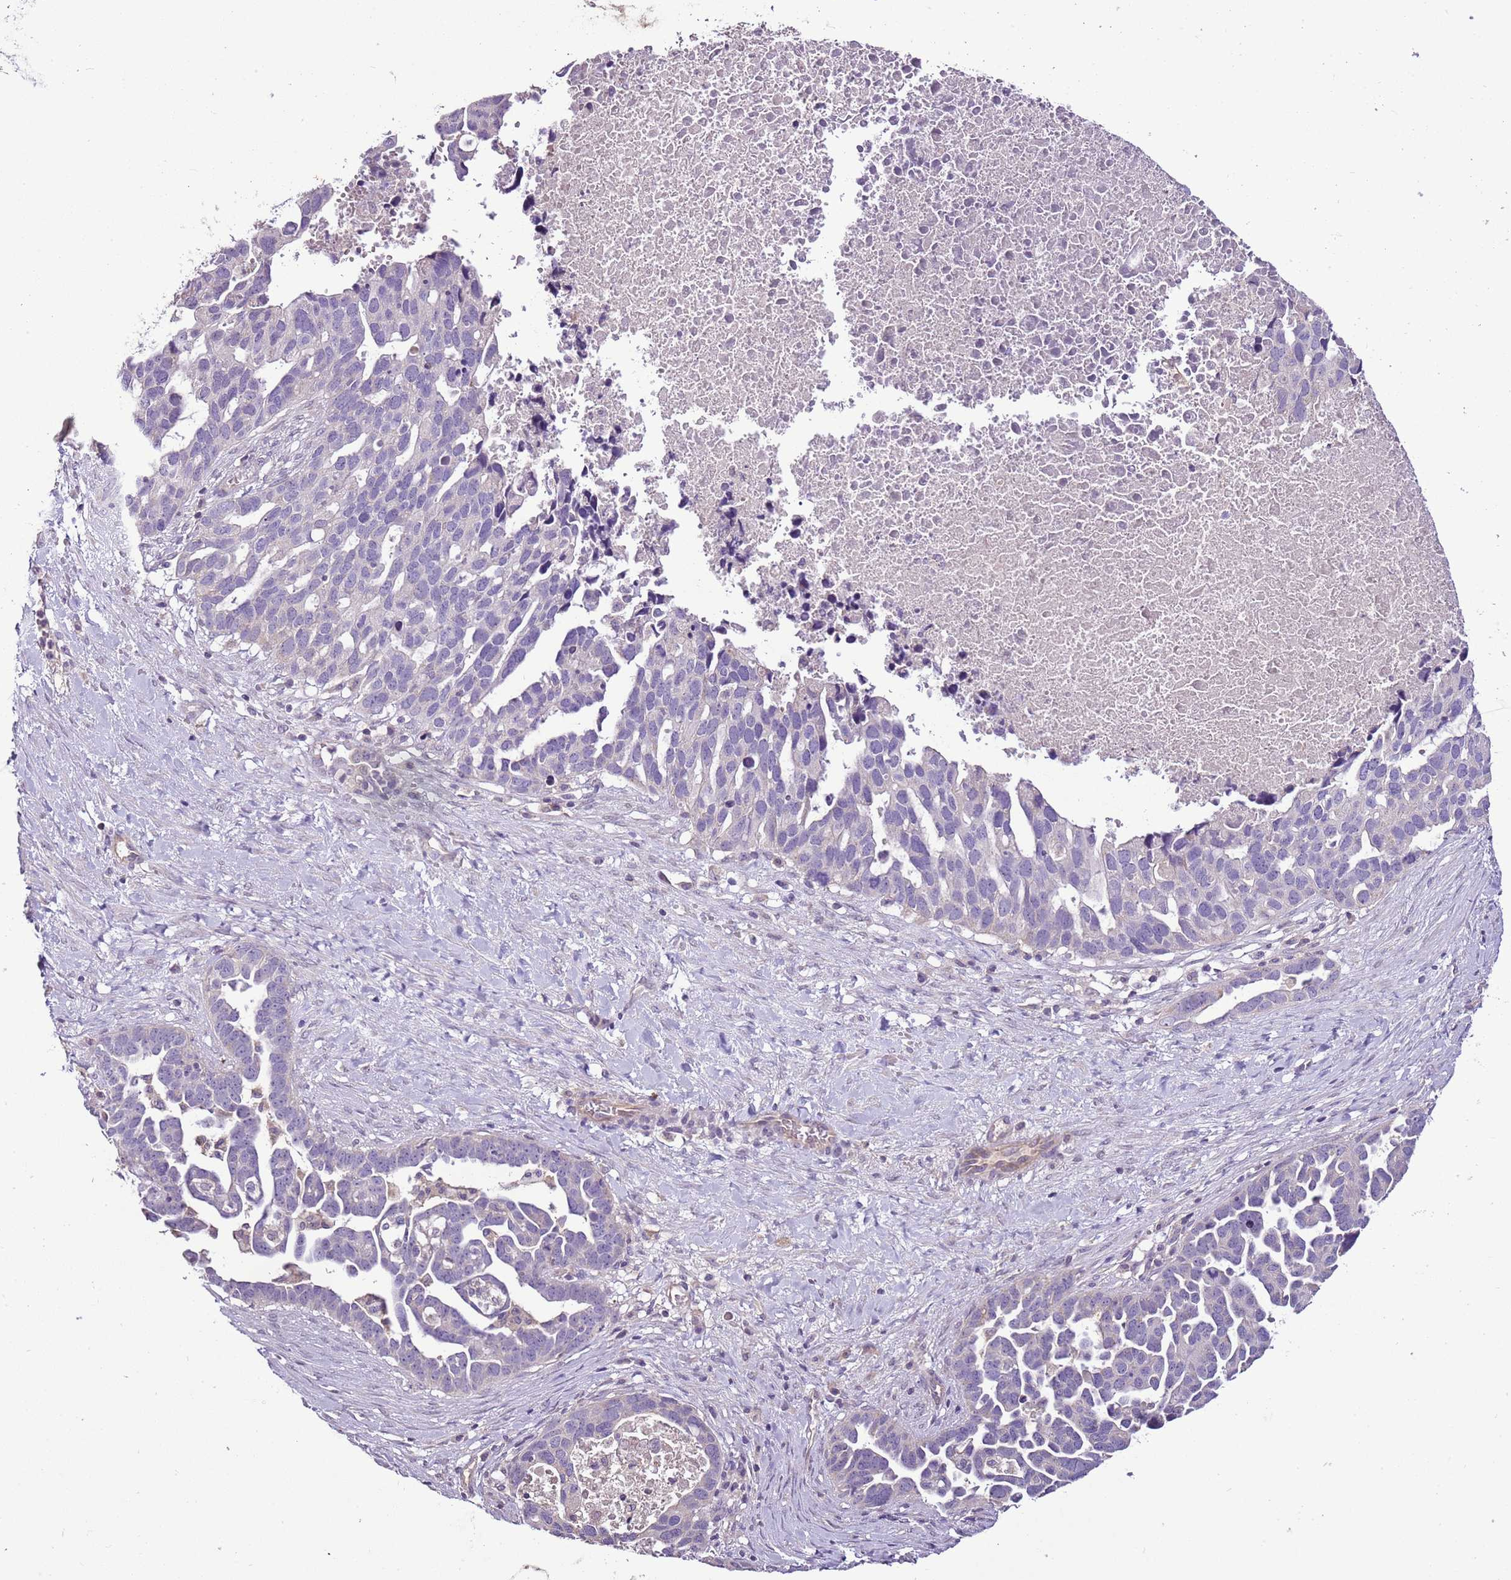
{"staining": {"intensity": "negative", "quantity": "none", "location": "none"}, "tissue": "ovarian cancer", "cell_type": "Tumor cells", "image_type": "cancer", "snomed": [{"axis": "morphology", "description": "Cystadenocarcinoma, serous, NOS"}, {"axis": "topography", "description": "Ovary"}], "caption": "Tumor cells show no significant positivity in ovarian serous cystadenocarcinoma. (Brightfield microscopy of DAB (3,3'-diaminobenzidine) immunohistochemistry (IHC) at high magnification).", "gene": "CMKLR1", "patient": {"sex": "female", "age": 54}}